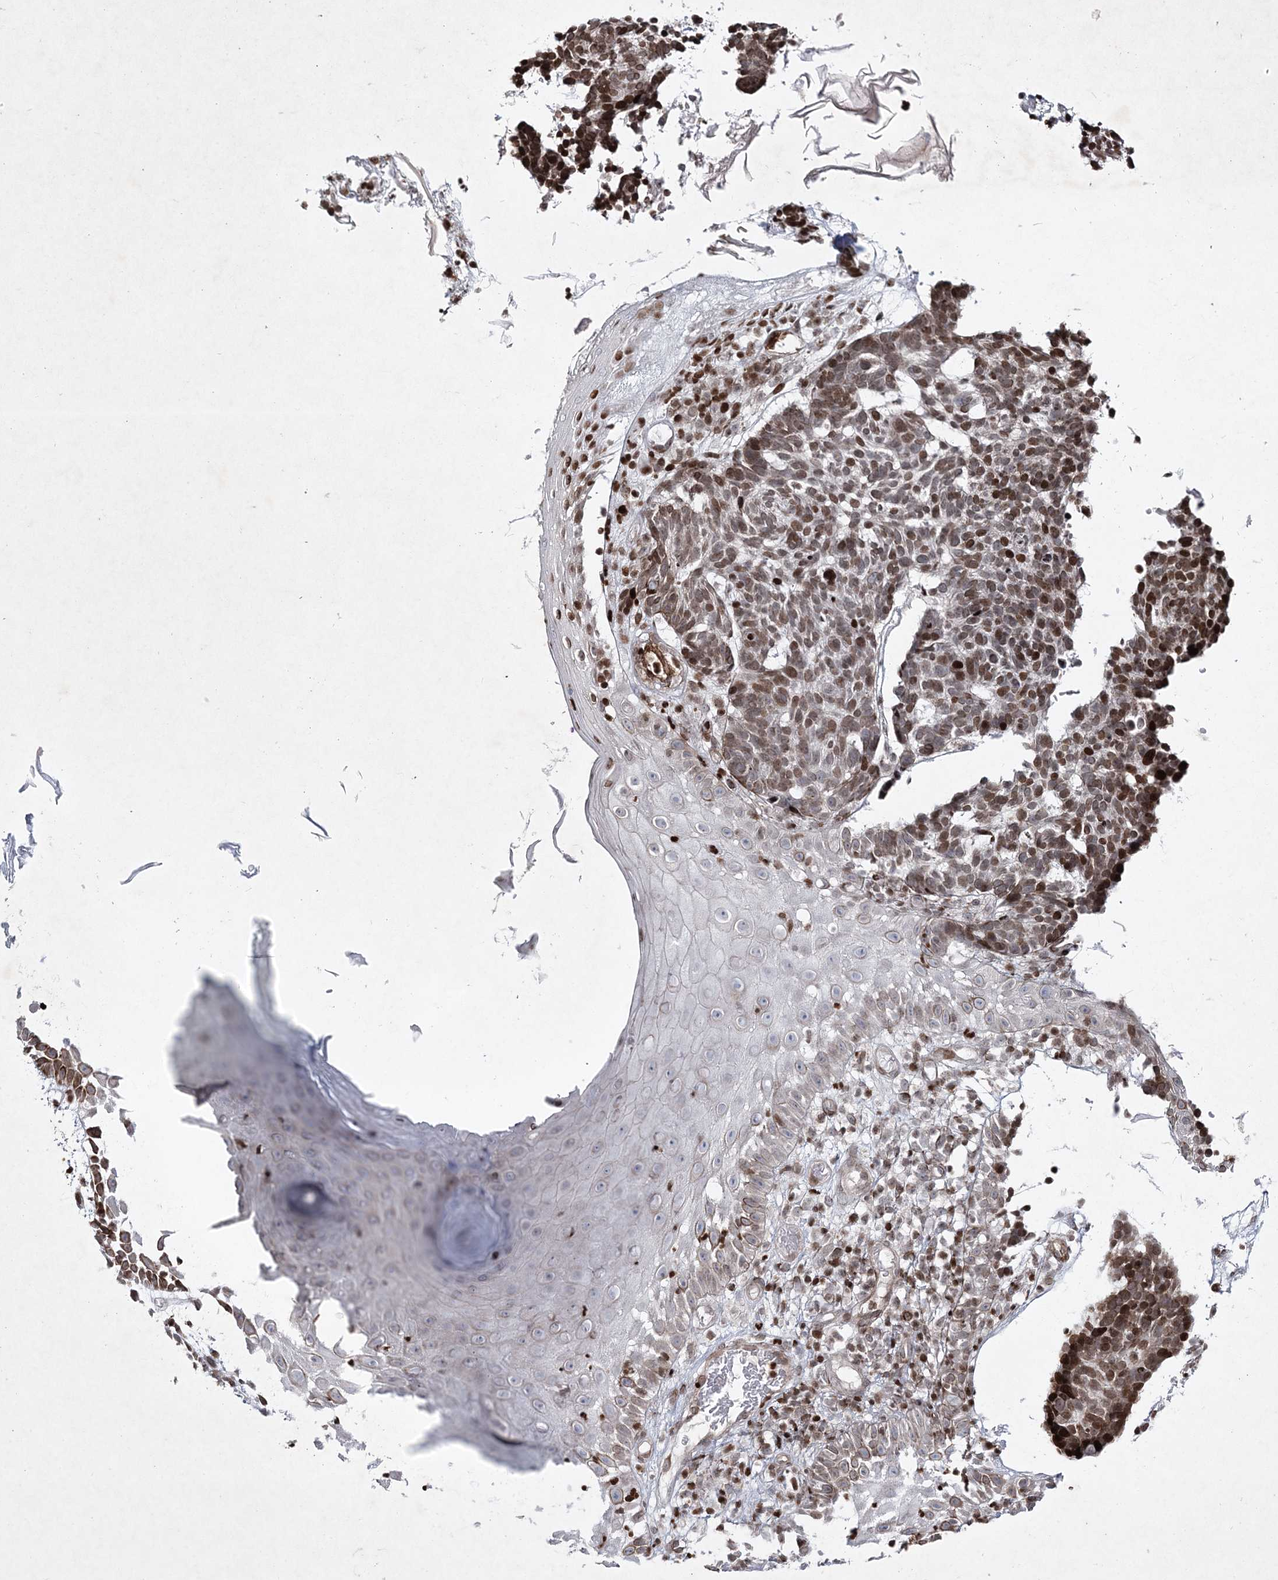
{"staining": {"intensity": "moderate", "quantity": "25%-75%", "location": "nuclear"}, "tissue": "skin cancer", "cell_type": "Tumor cells", "image_type": "cancer", "snomed": [{"axis": "morphology", "description": "Basal cell carcinoma"}, {"axis": "topography", "description": "Skin"}], "caption": "Immunohistochemistry (IHC) (DAB (3,3'-diaminobenzidine)) staining of human skin cancer exhibits moderate nuclear protein expression in approximately 25%-75% of tumor cells.", "gene": "SMIM29", "patient": {"sex": "male", "age": 85}}